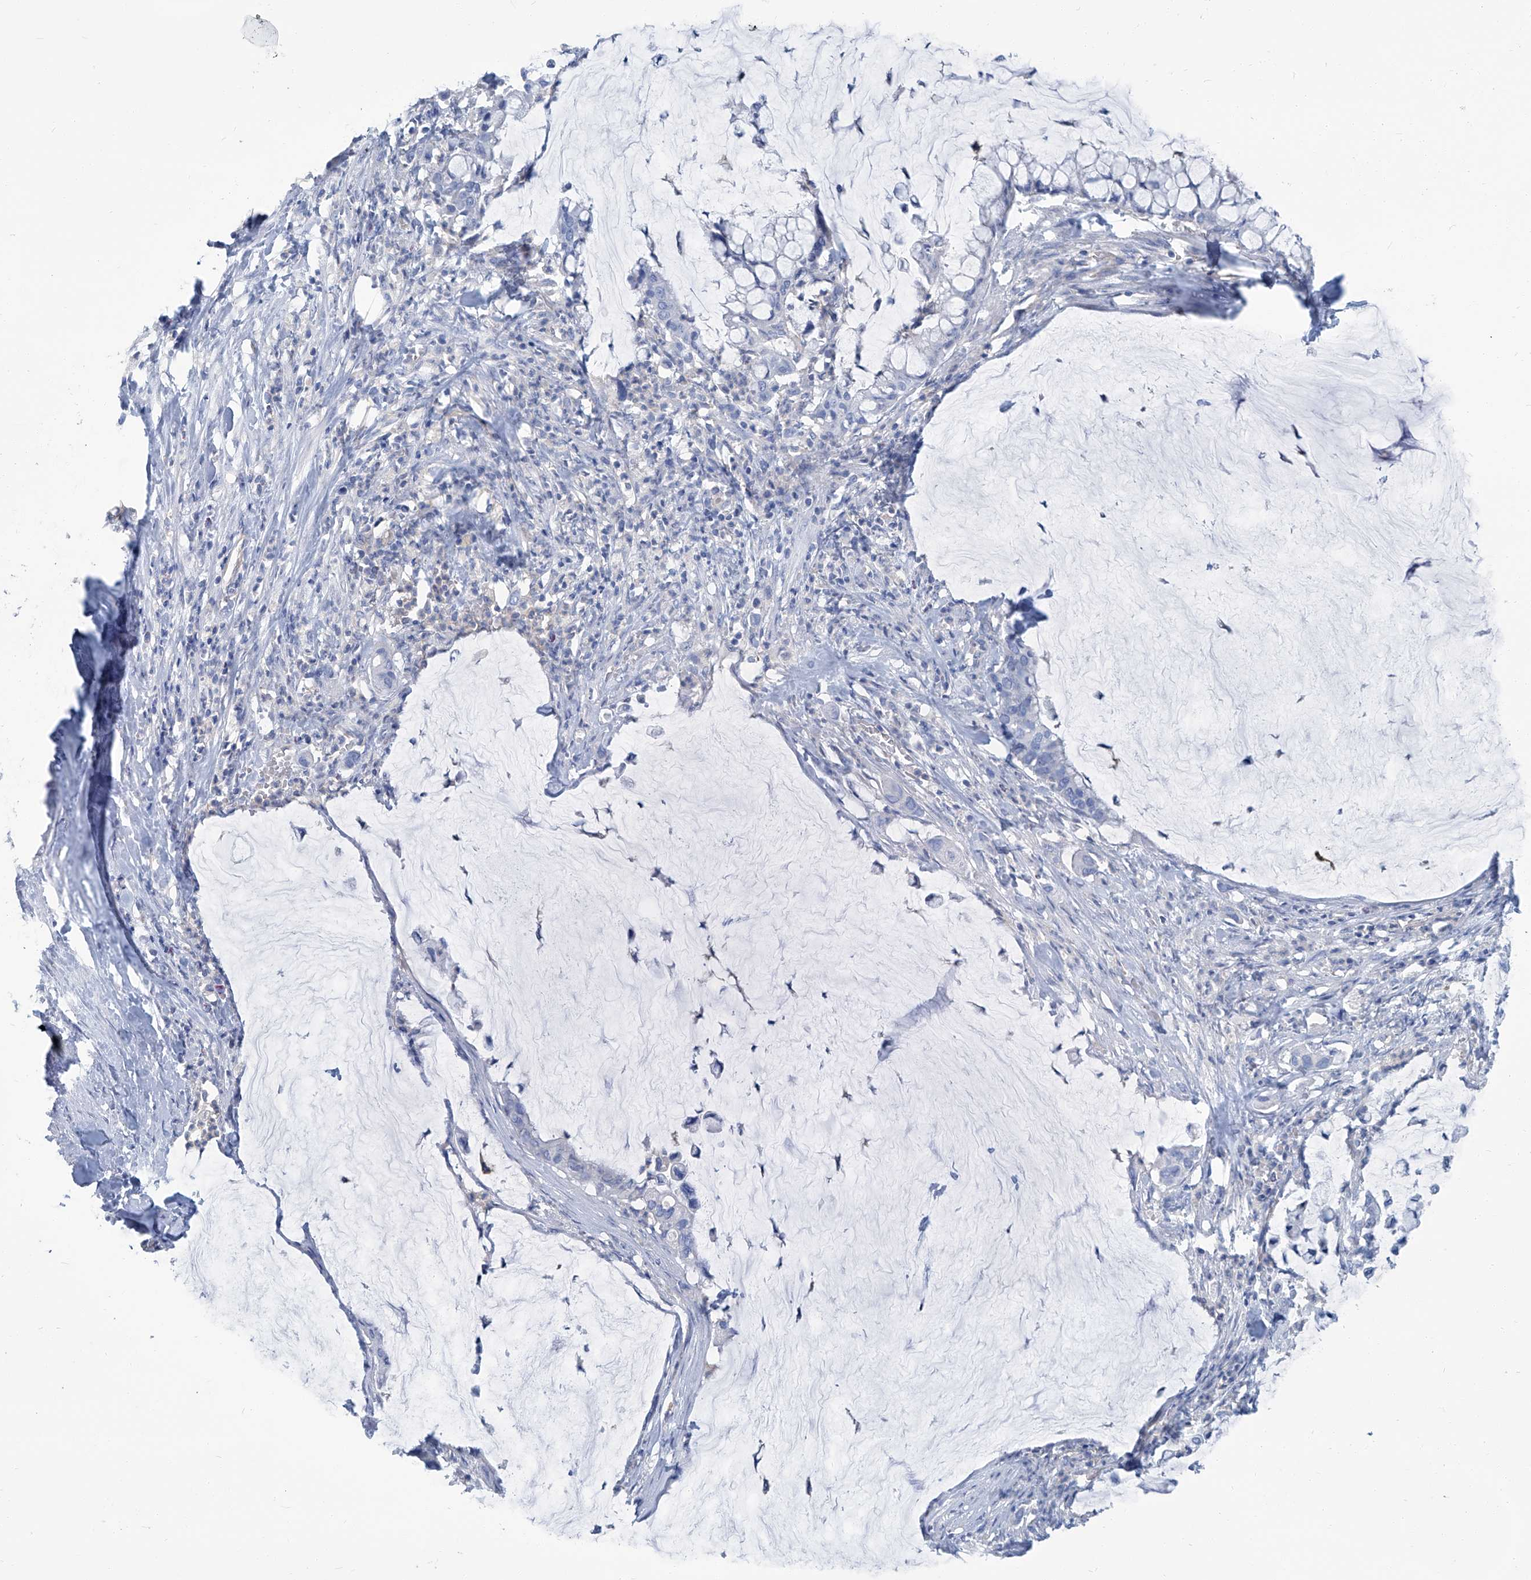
{"staining": {"intensity": "negative", "quantity": "none", "location": "none"}, "tissue": "pancreatic cancer", "cell_type": "Tumor cells", "image_type": "cancer", "snomed": [{"axis": "morphology", "description": "Adenocarcinoma, NOS"}, {"axis": "topography", "description": "Pancreas"}], "caption": "Protein analysis of pancreatic cancer (adenocarcinoma) displays no significant positivity in tumor cells. (IHC, brightfield microscopy, high magnification).", "gene": "PFKL", "patient": {"sex": "male", "age": 41}}